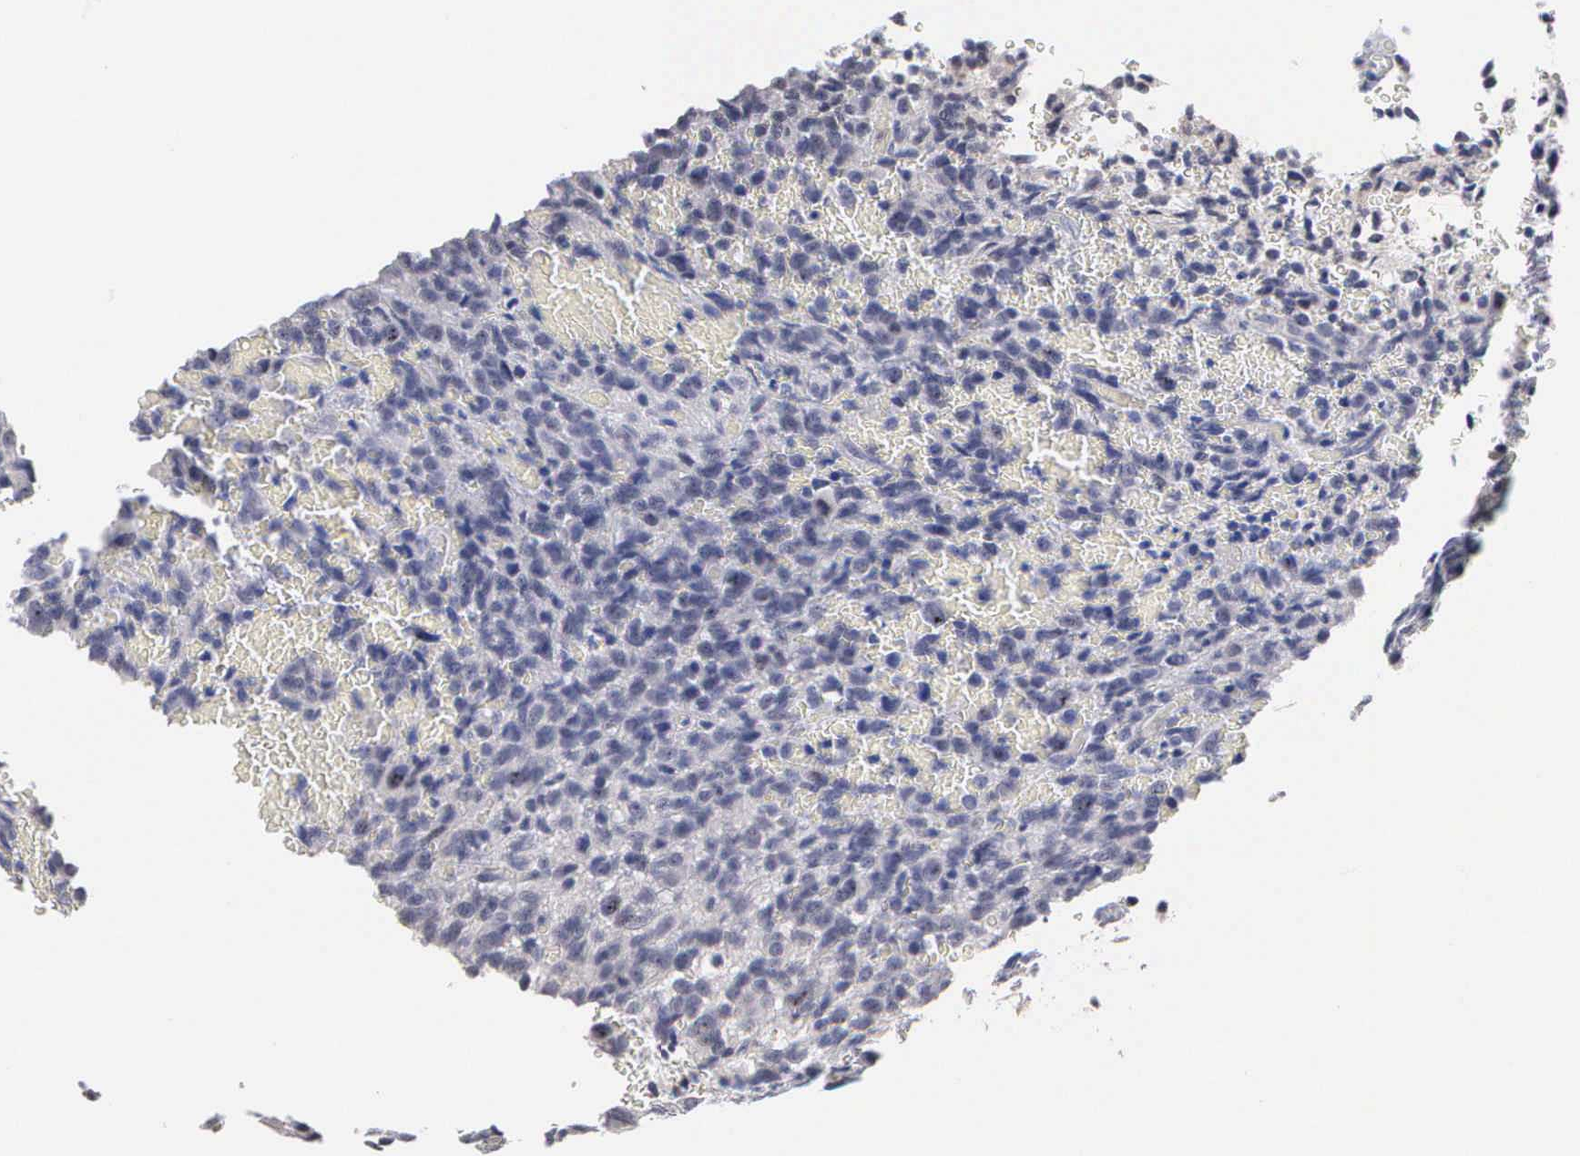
{"staining": {"intensity": "negative", "quantity": "none", "location": "none"}, "tissue": "glioma", "cell_type": "Tumor cells", "image_type": "cancer", "snomed": [{"axis": "morphology", "description": "Glioma, malignant, High grade"}, {"axis": "topography", "description": "Brain"}], "caption": "Tumor cells are negative for brown protein staining in glioma.", "gene": "KDM6A", "patient": {"sex": "male", "age": 56}}